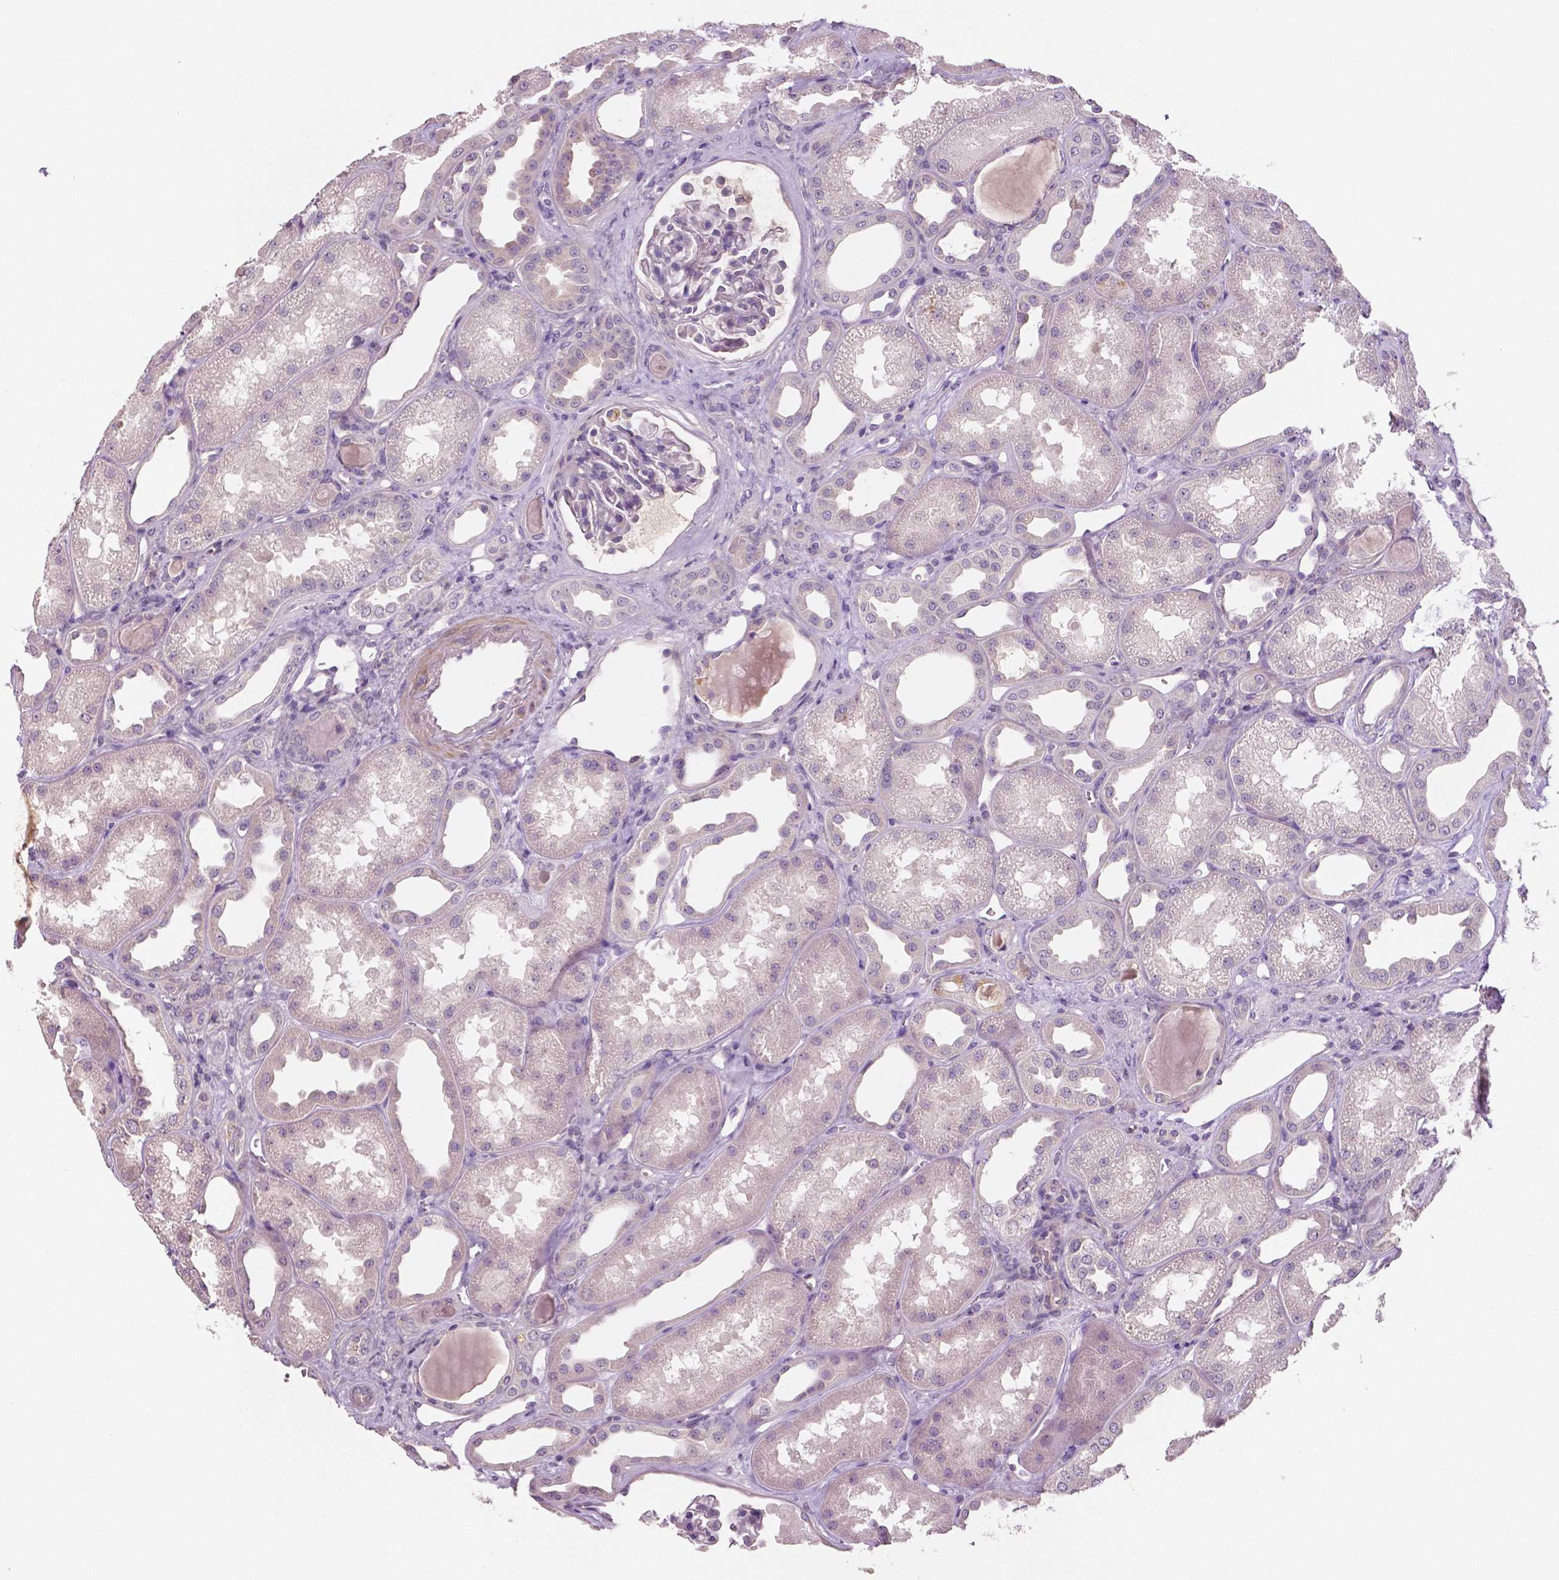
{"staining": {"intensity": "negative", "quantity": "none", "location": "none"}, "tissue": "kidney", "cell_type": "Cells in glomeruli", "image_type": "normal", "snomed": [{"axis": "morphology", "description": "Normal tissue, NOS"}, {"axis": "topography", "description": "Kidney"}], "caption": "Immunohistochemistry of benign kidney demonstrates no staining in cells in glomeruli. The staining is performed using DAB (3,3'-diaminobenzidine) brown chromogen with nuclei counter-stained in using hematoxylin.", "gene": "LSM14B", "patient": {"sex": "male", "age": 61}}